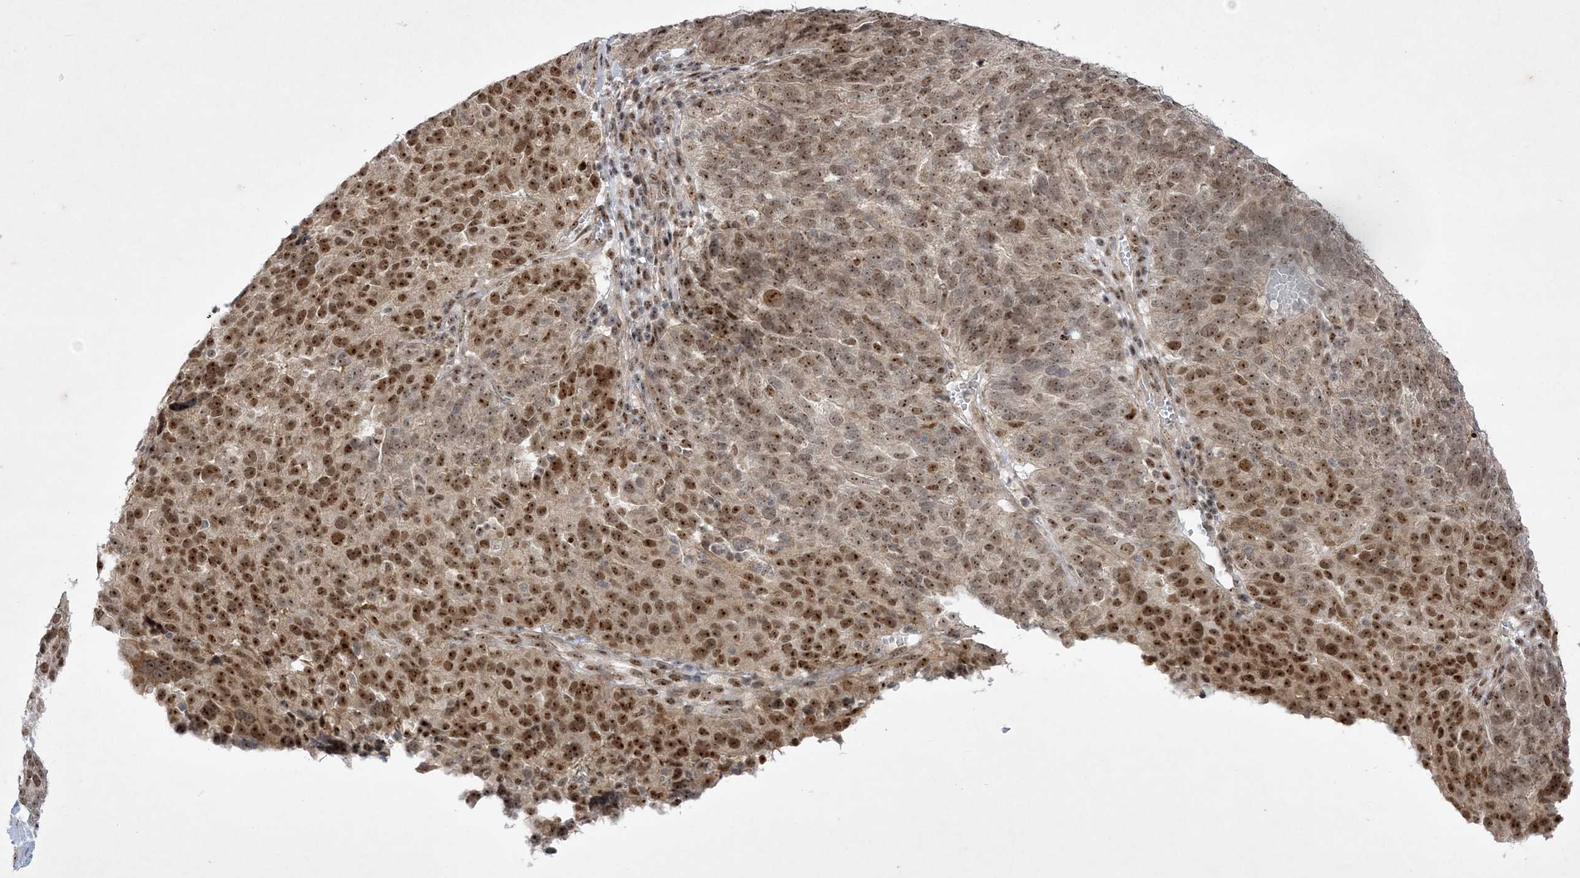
{"staining": {"intensity": "strong", "quantity": ">75%", "location": "nuclear"}, "tissue": "ovarian cancer", "cell_type": "Tumor cells", "image_type": "cancer", "snomed": [{"axis": "morphology", "description": "Cystadenocarcinoma, serous, NOS"}, {"axis": "topography", "description": "Ovary"}], "caption": "Immunohistochemical staining of ovarian cancer (serous cystadenocarcinoma) exhibits strong nuclear protein expression in about >75% of tumor cells. (Stains: DAB (3,3'-diaminobenzidine) in brown, nuclei in blue, Microscopy: brightfield microscopy at high magnification).", "gene": "NPM3", "patient": {"sex": "female", "age": 59}}